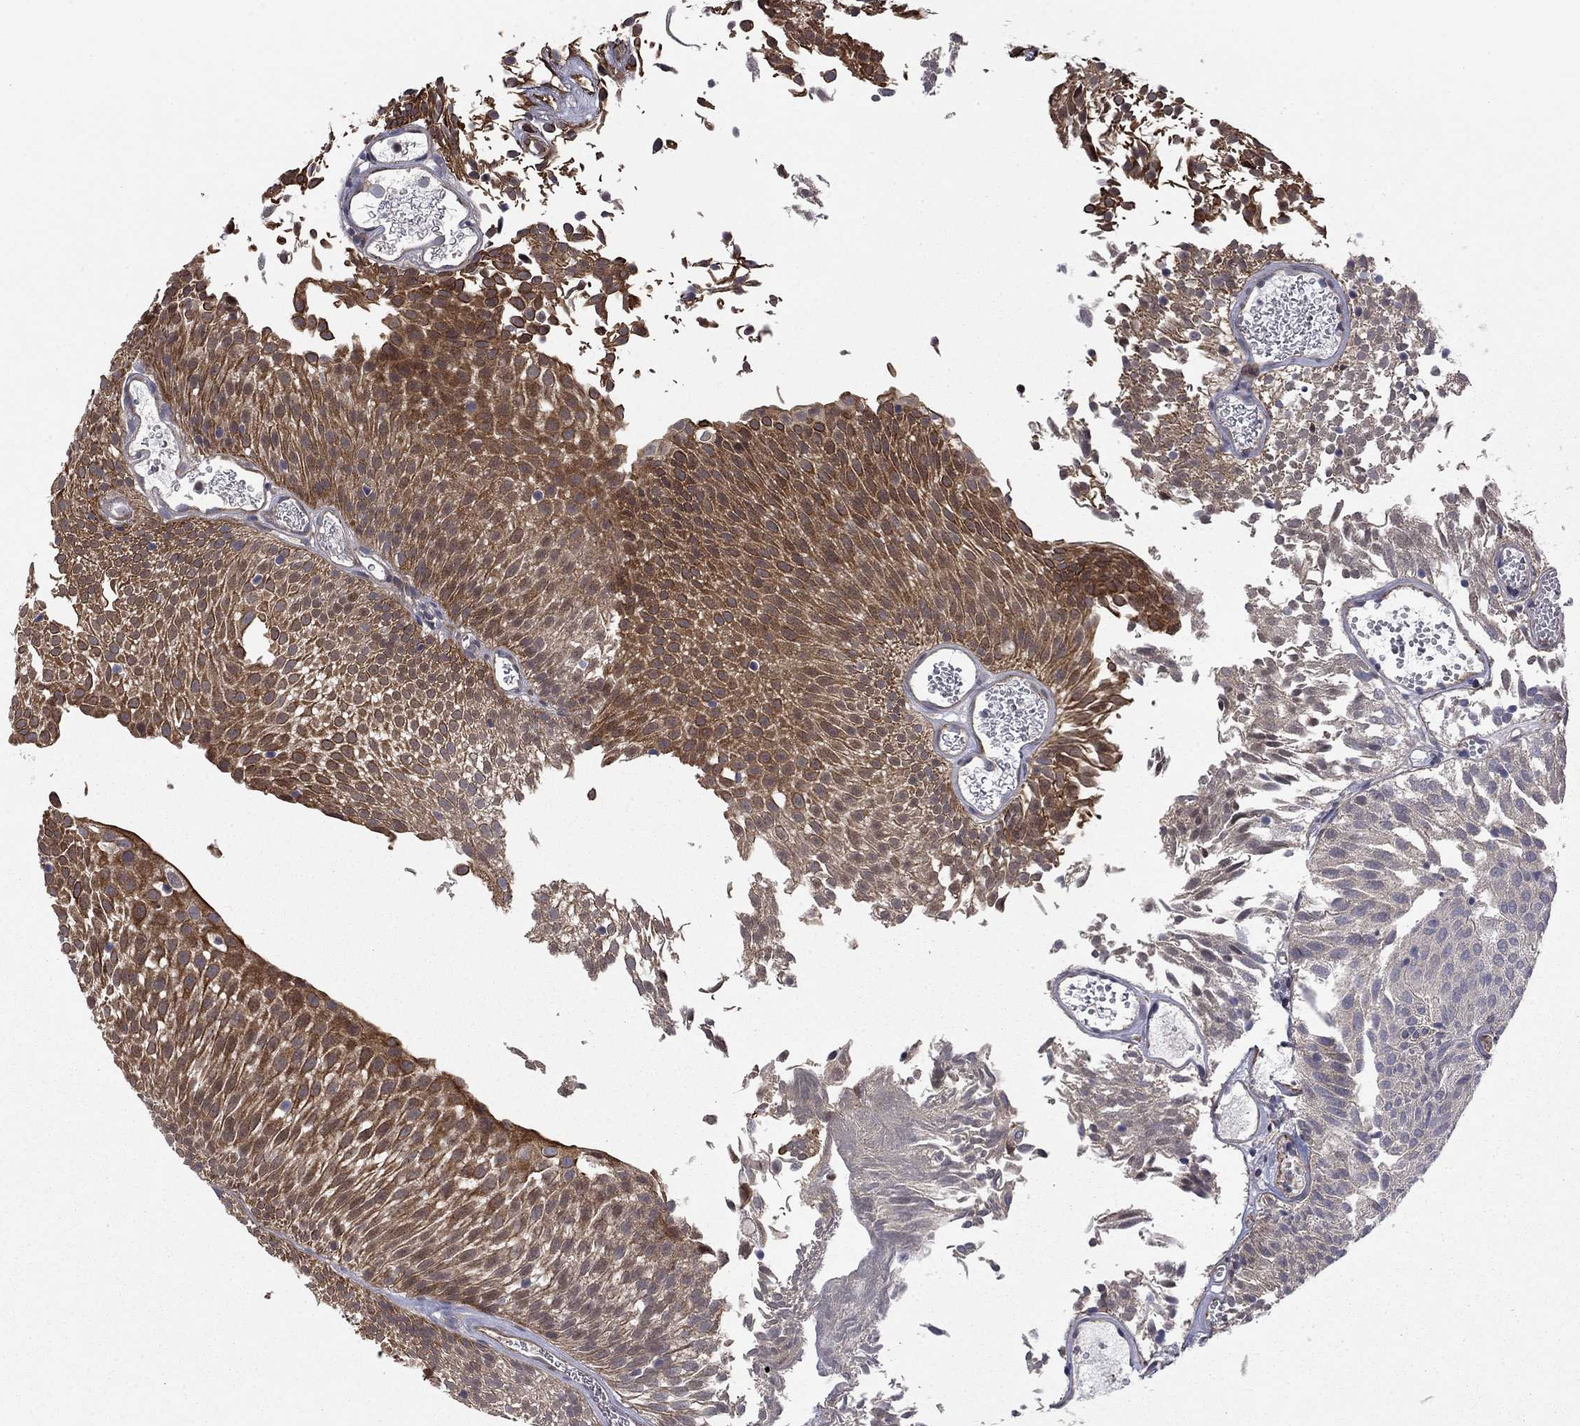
{"staining": {"intensity": "strong", "quantity": "25%-75%", "location": "cytoplasmic/membranous"}, "tissue": "urothelial cancer", "cell_type": "Tumor cells", "image_type": "cancer", "snomed": [{"axis": "morphology", "description": "Urothelial carcinoma, Low grade"}, {"axis": "topography", "description": "Urinary bladder"}], "caption": "The image demonstrates staining of urothelial cancer, revealing strong cytoplasmic/membranous protein positivity (brown color) within tumor cells. (IHC, brightfield microscopy, high magnification).", "gene": "BCL11A", "patient": {"sex": "male", "age": 52}}